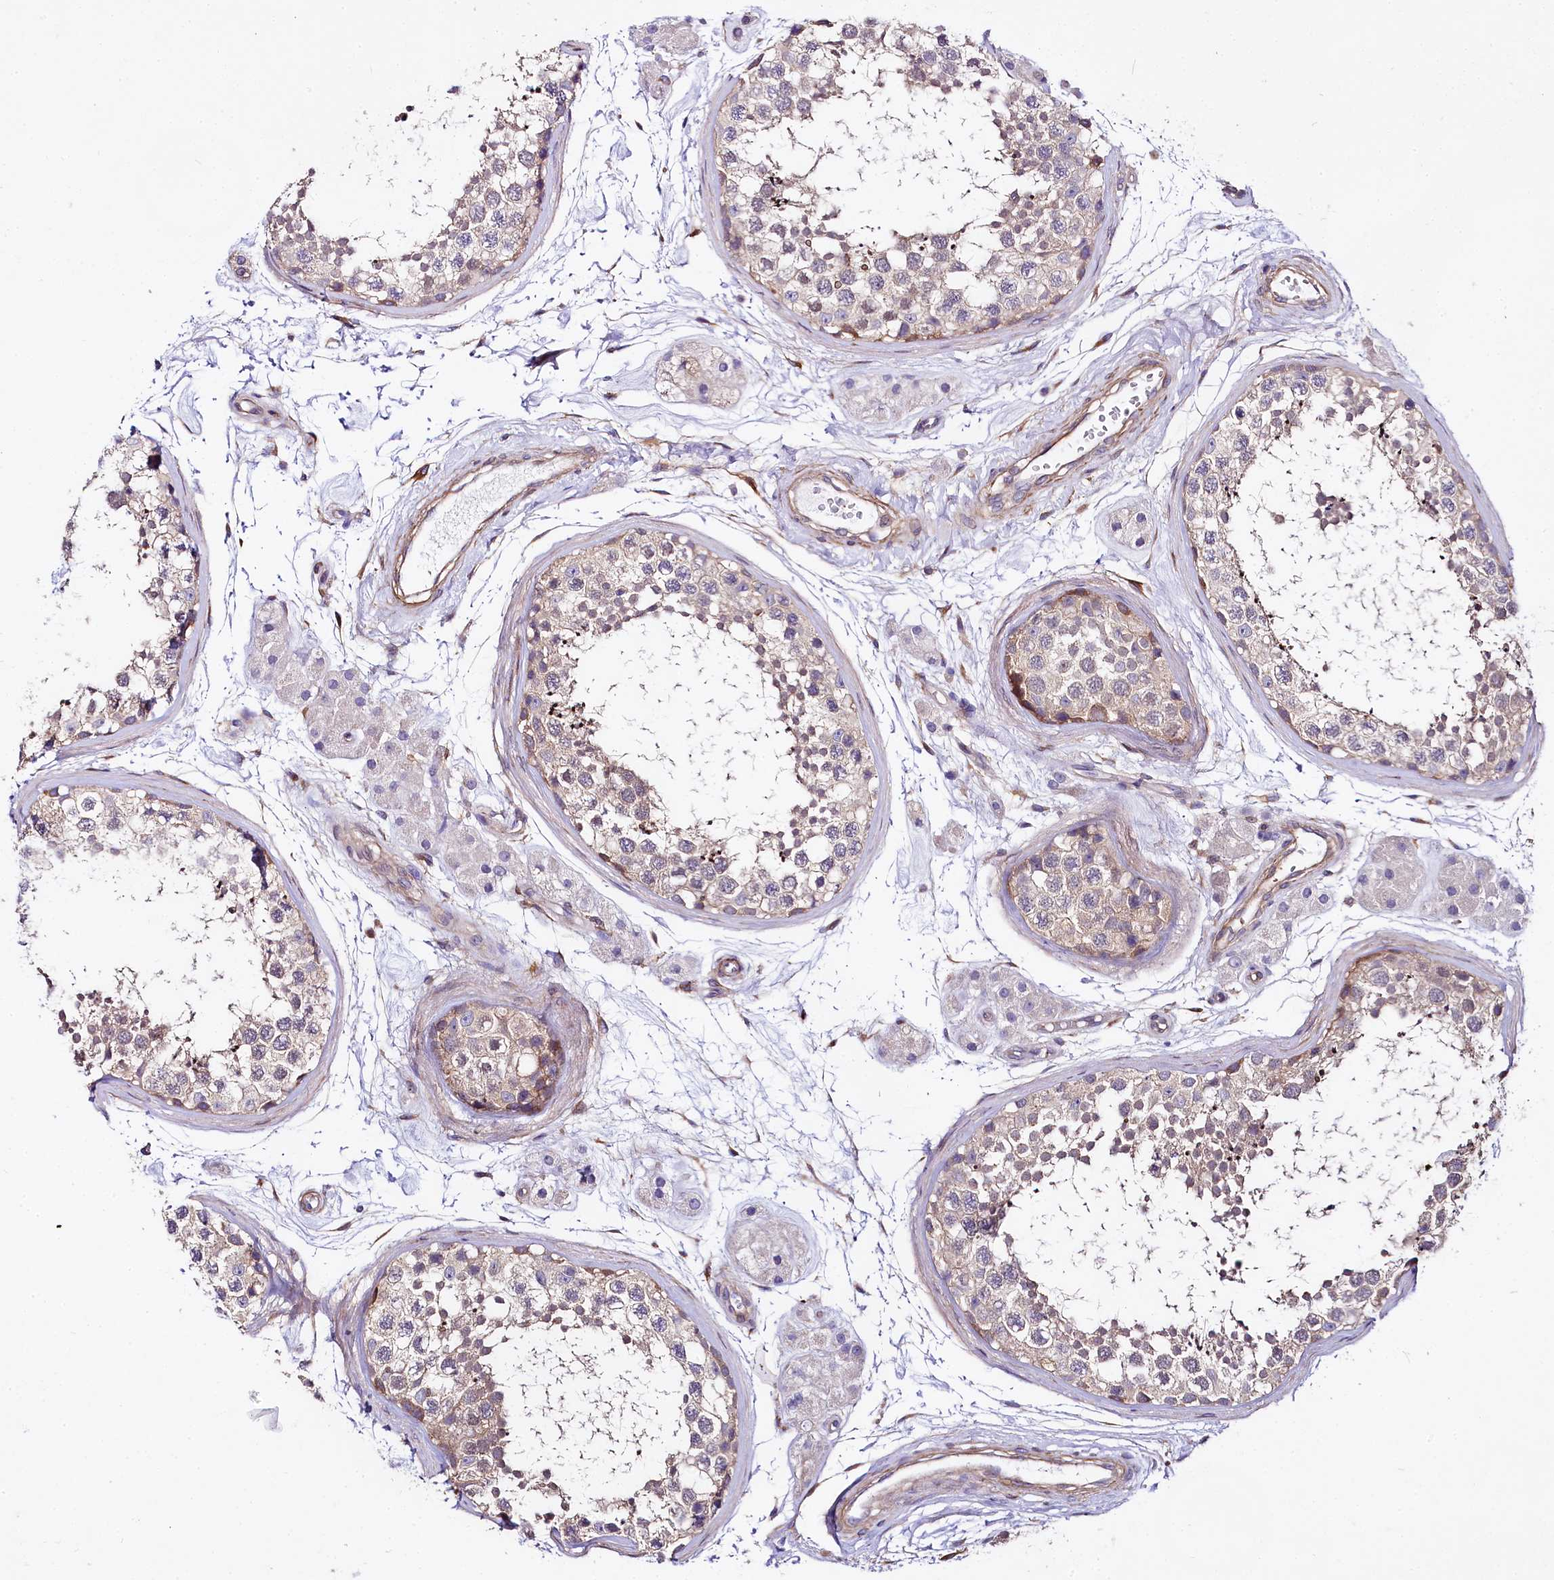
{"staining": {"intensity": "weak", "quantity": "<25%", "location": "cytoplasmic/membranous"}, "tissue": "testis", "cell_type": "Cells in seminiferous ducts", "image_type": "normal", "snomed": [{"axis": "morphology", "description": "Normal tissue, NOS"}, {"axis": "topography", "description": "Testis"}], "caption": "IHC image of normal testis: human testis stained with DAB demonstrates no significant protein expression in cells in seminiferous ducts. Nuclei are stained in blue.", "gene": "FCHSD2", "patient": {"sex": "male", "age": 56}}